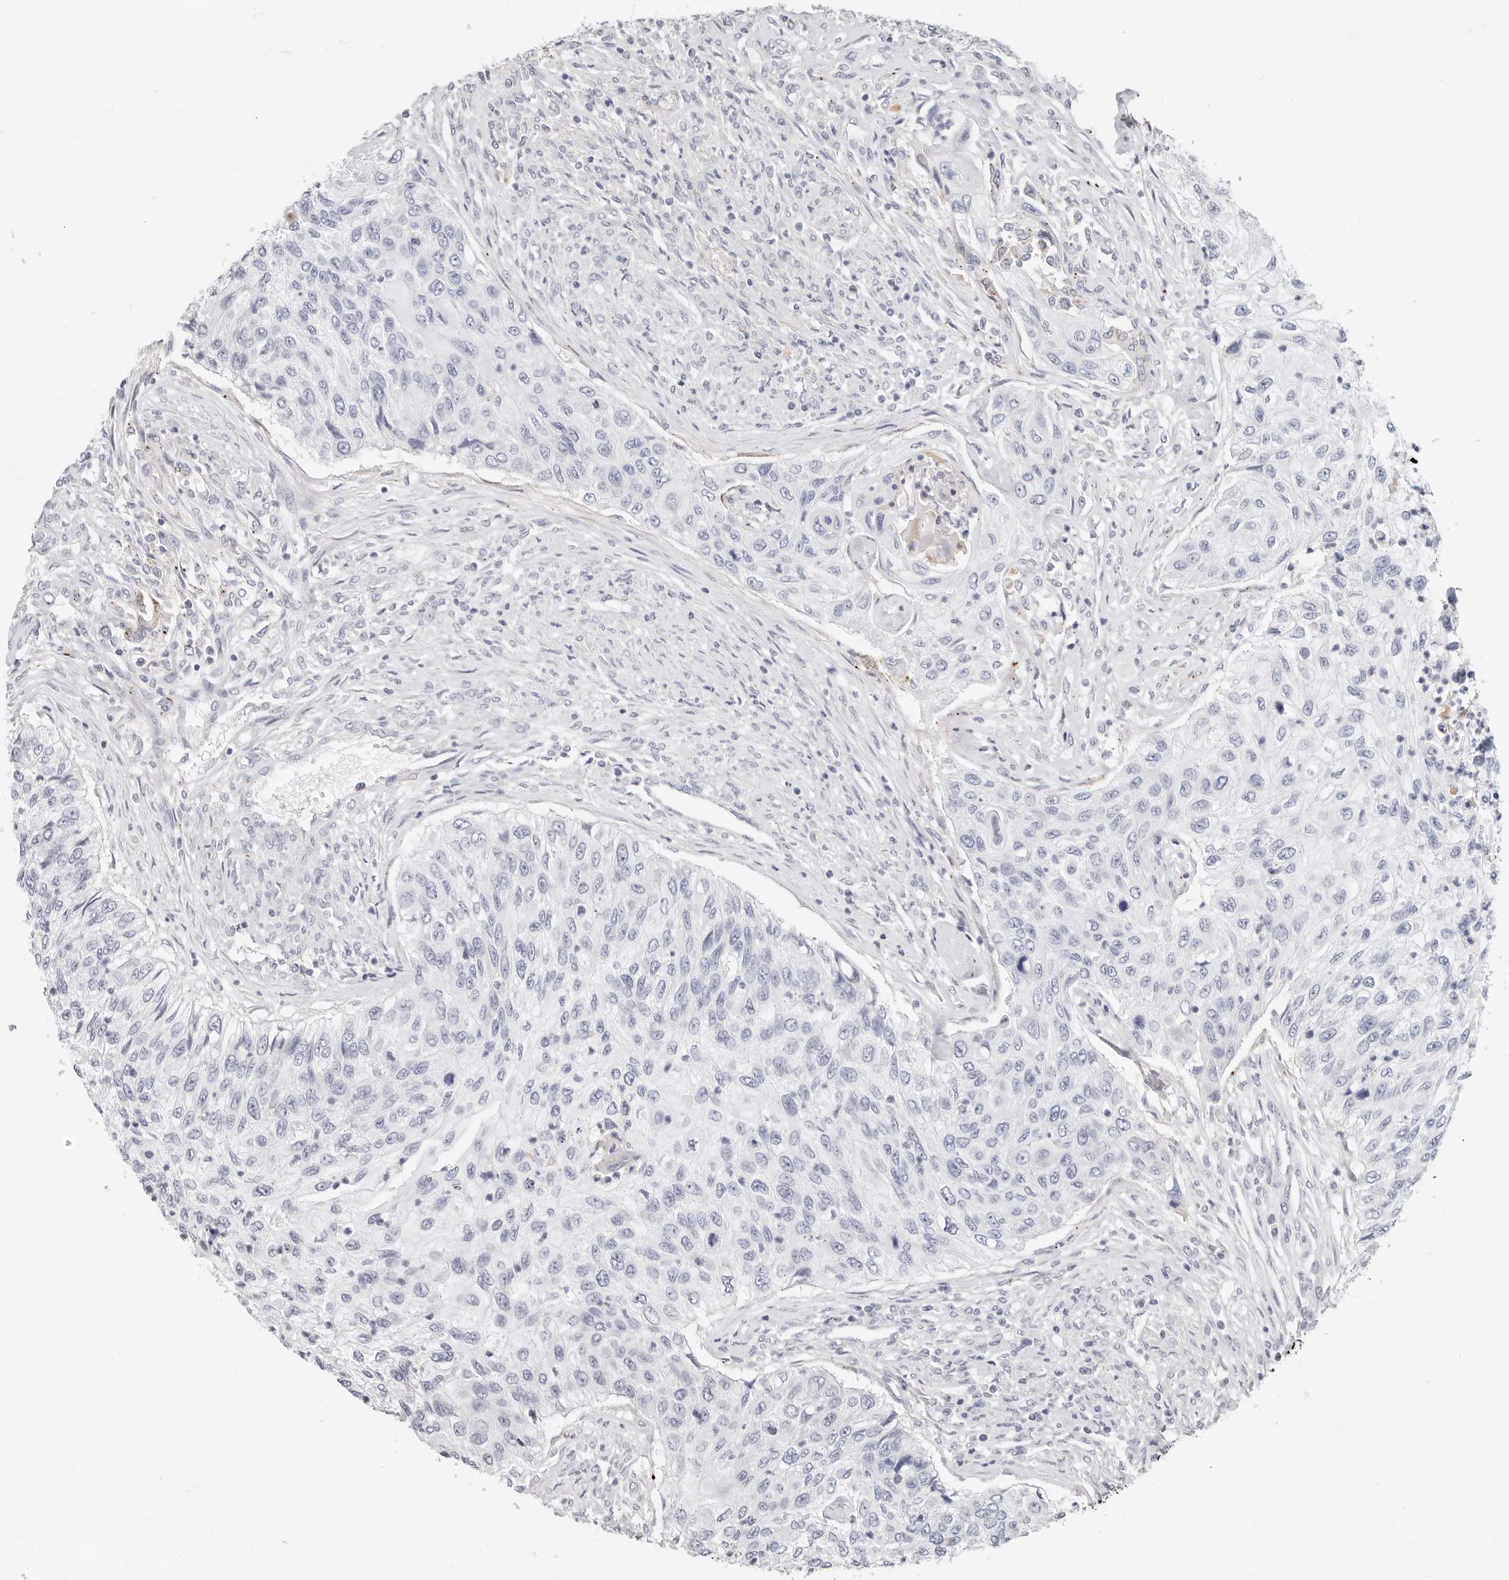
{"staining": {"intensity": "negative", "quantity": "none", "location": "none"}, "tissue": "urothelial cancer", "cell_type": "Tumor cells", "image_type": "cancer", "snomed": [{"axis": "morphology", "description": "Urothelial carcinoma, High grade"}, {"axis": "topography", "description": "Urinary bladder"}], "caption": "Tumor cells are negative for brown protein staining in urothelial cancer.", "gene": "ZRANB1", "patient": {"sex": "female", "age": 60}}